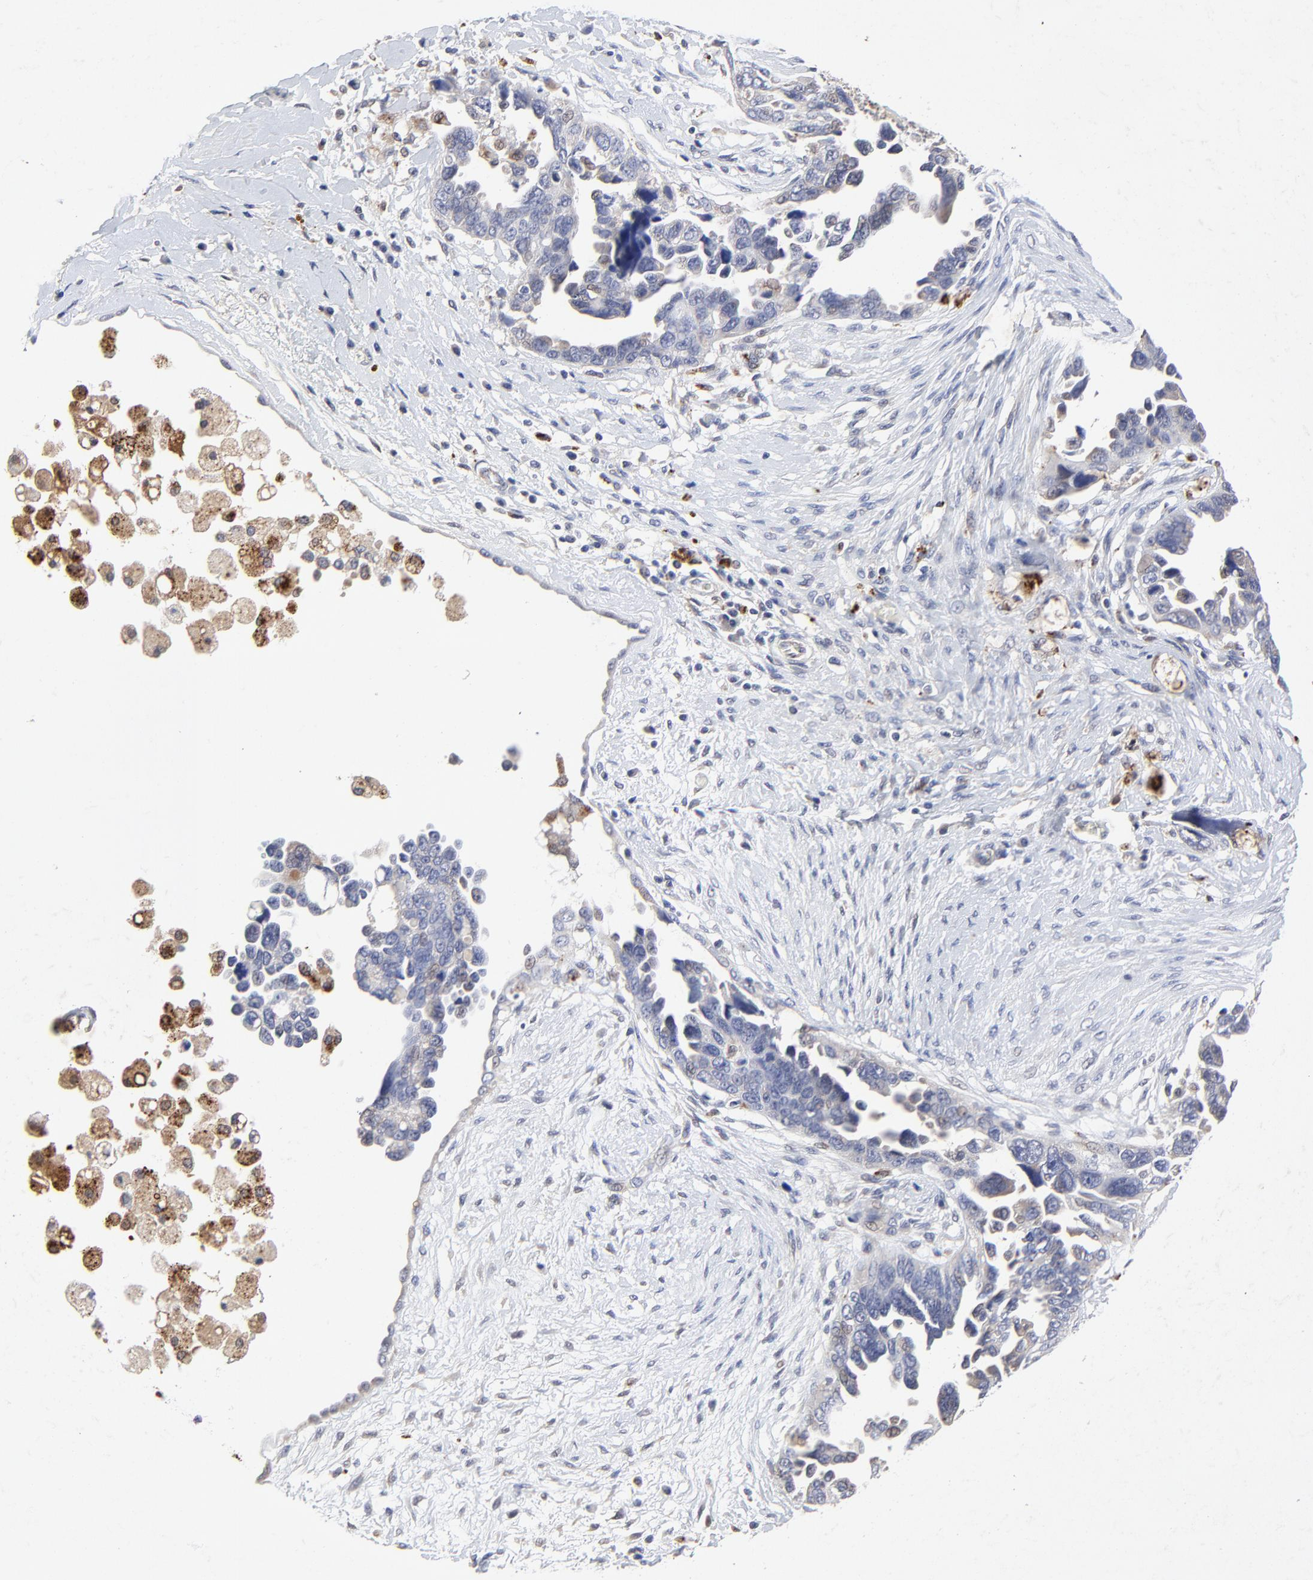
{"staining": {"intensity": "weak", "quantity": "<25%", "location": "cytoplasmic/membranous"}, "tissue": "ovarian cancer", "cell_type": "Tumor cells", "image_type": "cancer", "snomed": [{"axis": "morphology", "description": "Cystadenocarcinoma, serous, NOS"}, {"axis": "topography", "description": "Ovary"}], "caption": "This micrograph is of ovarian cancer (serous cystadenocarcinoma) stained with IHC to label a protein in brown with the nuclei are counter-stained blue. There is no expression in tumor cells.", "gene": "LGALS3", "patient": {"sex": "female", "age": 63}}